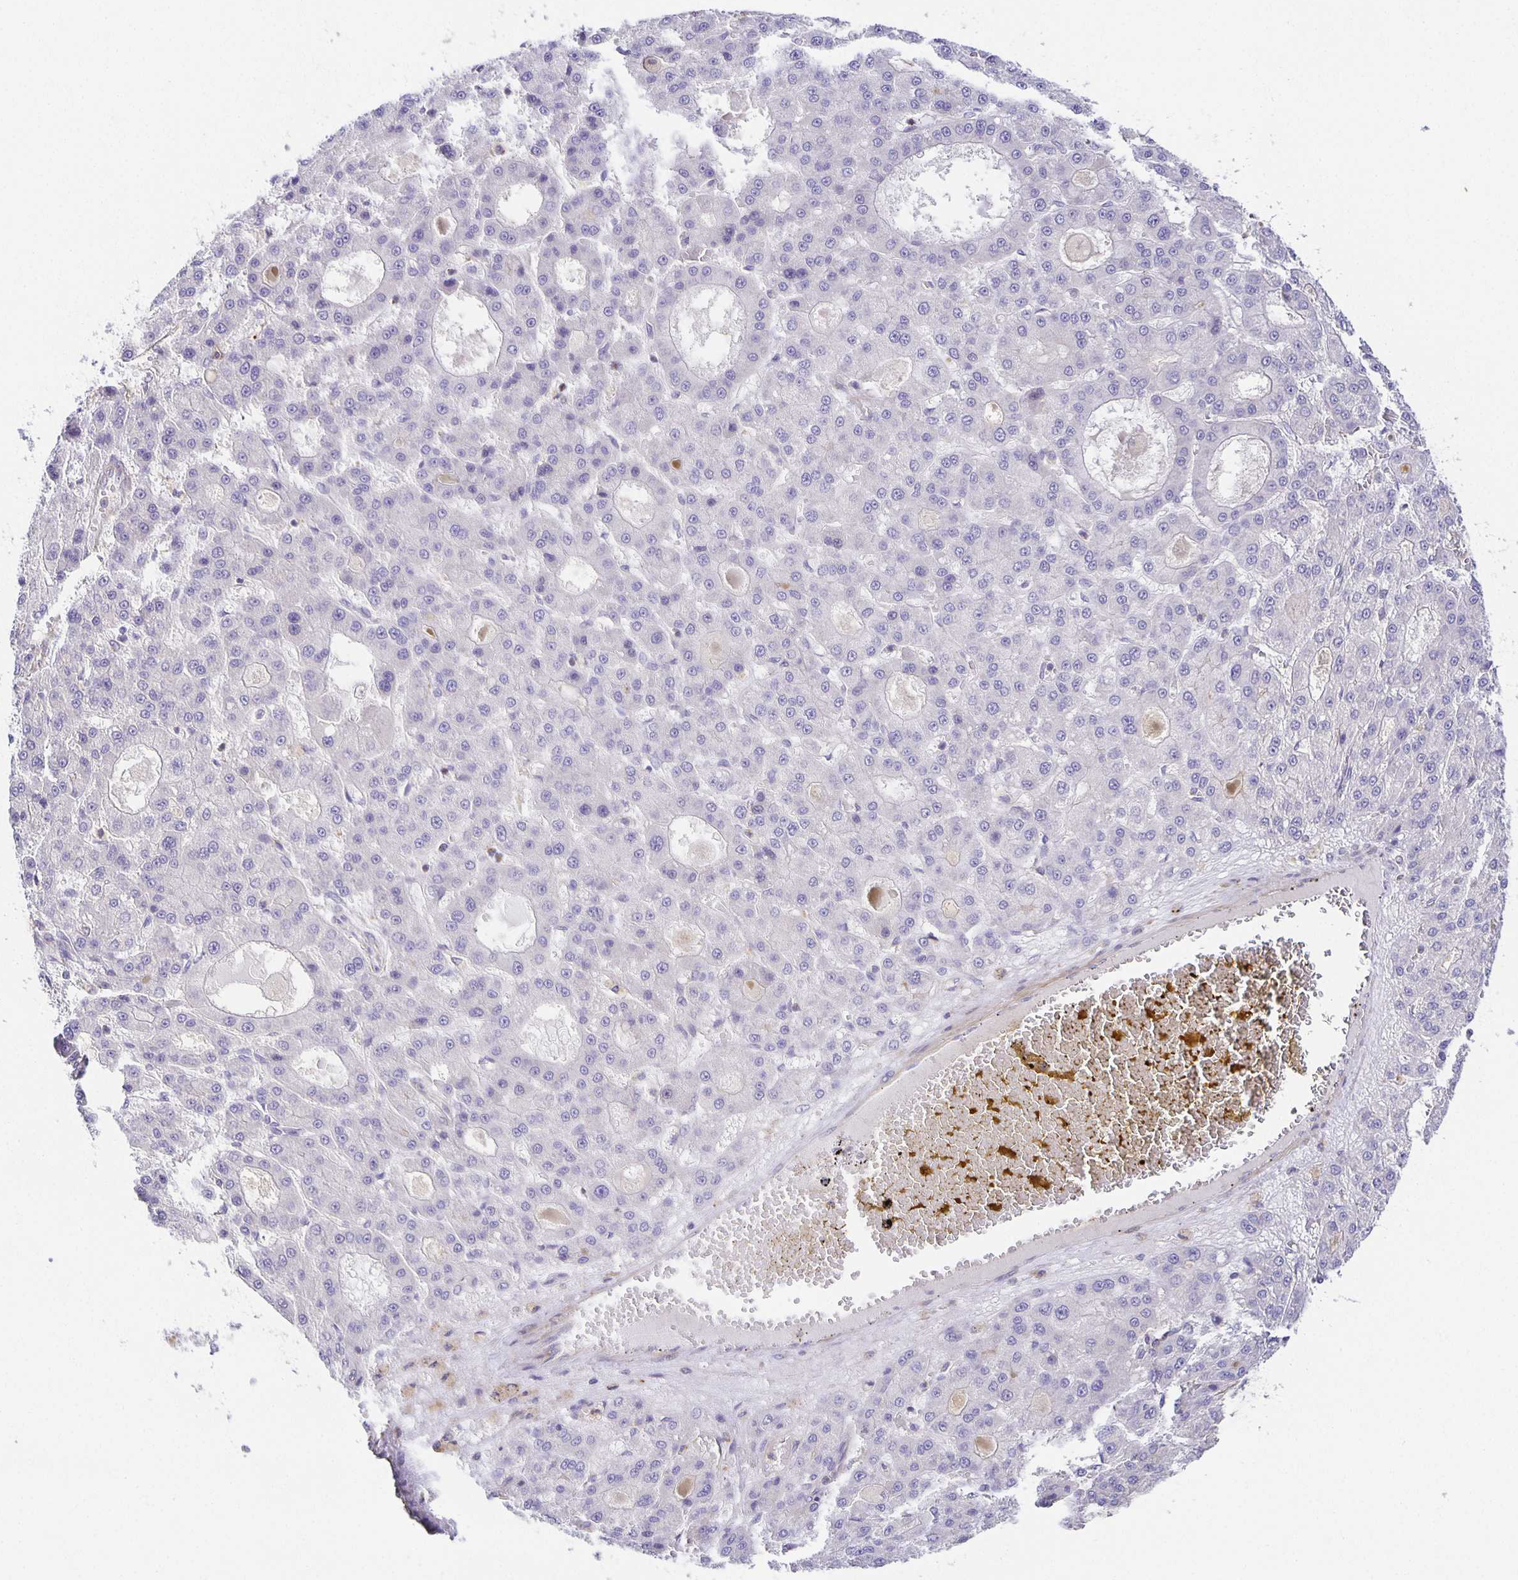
{"staining": {"intensity": "negative", "quantity": "none", "location": "none"}, "tissue": "liver cancer", "cell_type": "Tumor cells", "image_type": "cancer", "snomed": [{"axis": "morphology", "description": "Carcinoma, Hepatocellular, NOS"}, {"axis": "topography", "description": "Liver"}], "caption": "Liver cancer was stained to show a protein in brown. There is no significant positivity in tumor cells. (IHC, brightfield microscopy, high magnification).", "gene": "FLRT3", "patient": {"sex": "male", "age": 70}}